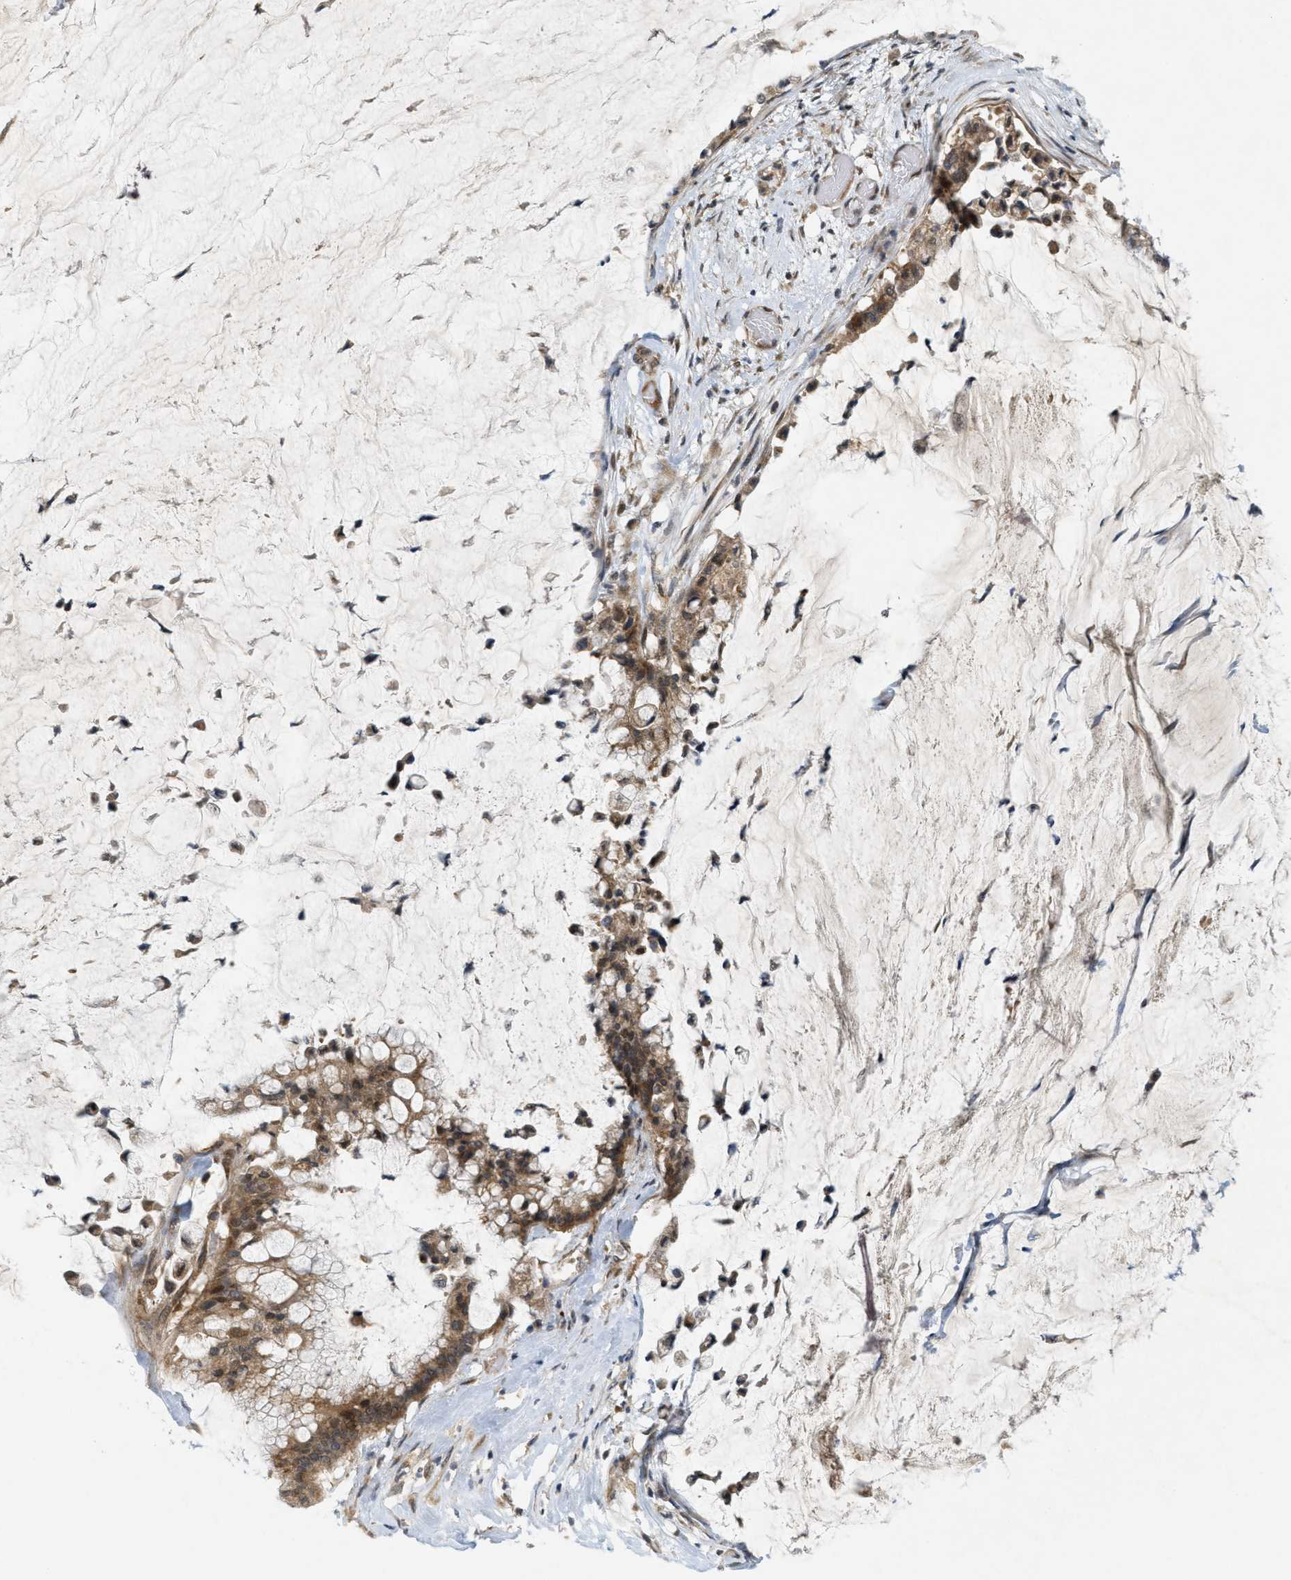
{"staining": {"intensity": "moderate", "quantity": ">75%", "location": "cytoplasmic/membranous,nuclear"}, "tissue": "pancreatic cancer", "cell_type": "Tumor cells", "image_type": "cancer", "snomed": [{"axis": "morphology", "description": "Adenocarcinoma, NOS"}, {"axis": "topography", "description": "Pancreas"}], "caption": "Protein expression analysis of human pancreatic cancer reveals moderate cytoplasmic/membranous and nuclear positivity in about >75% of tumor cells.", "gene": "PRKD1", "patient": {"sex": "male", "age": 41}}